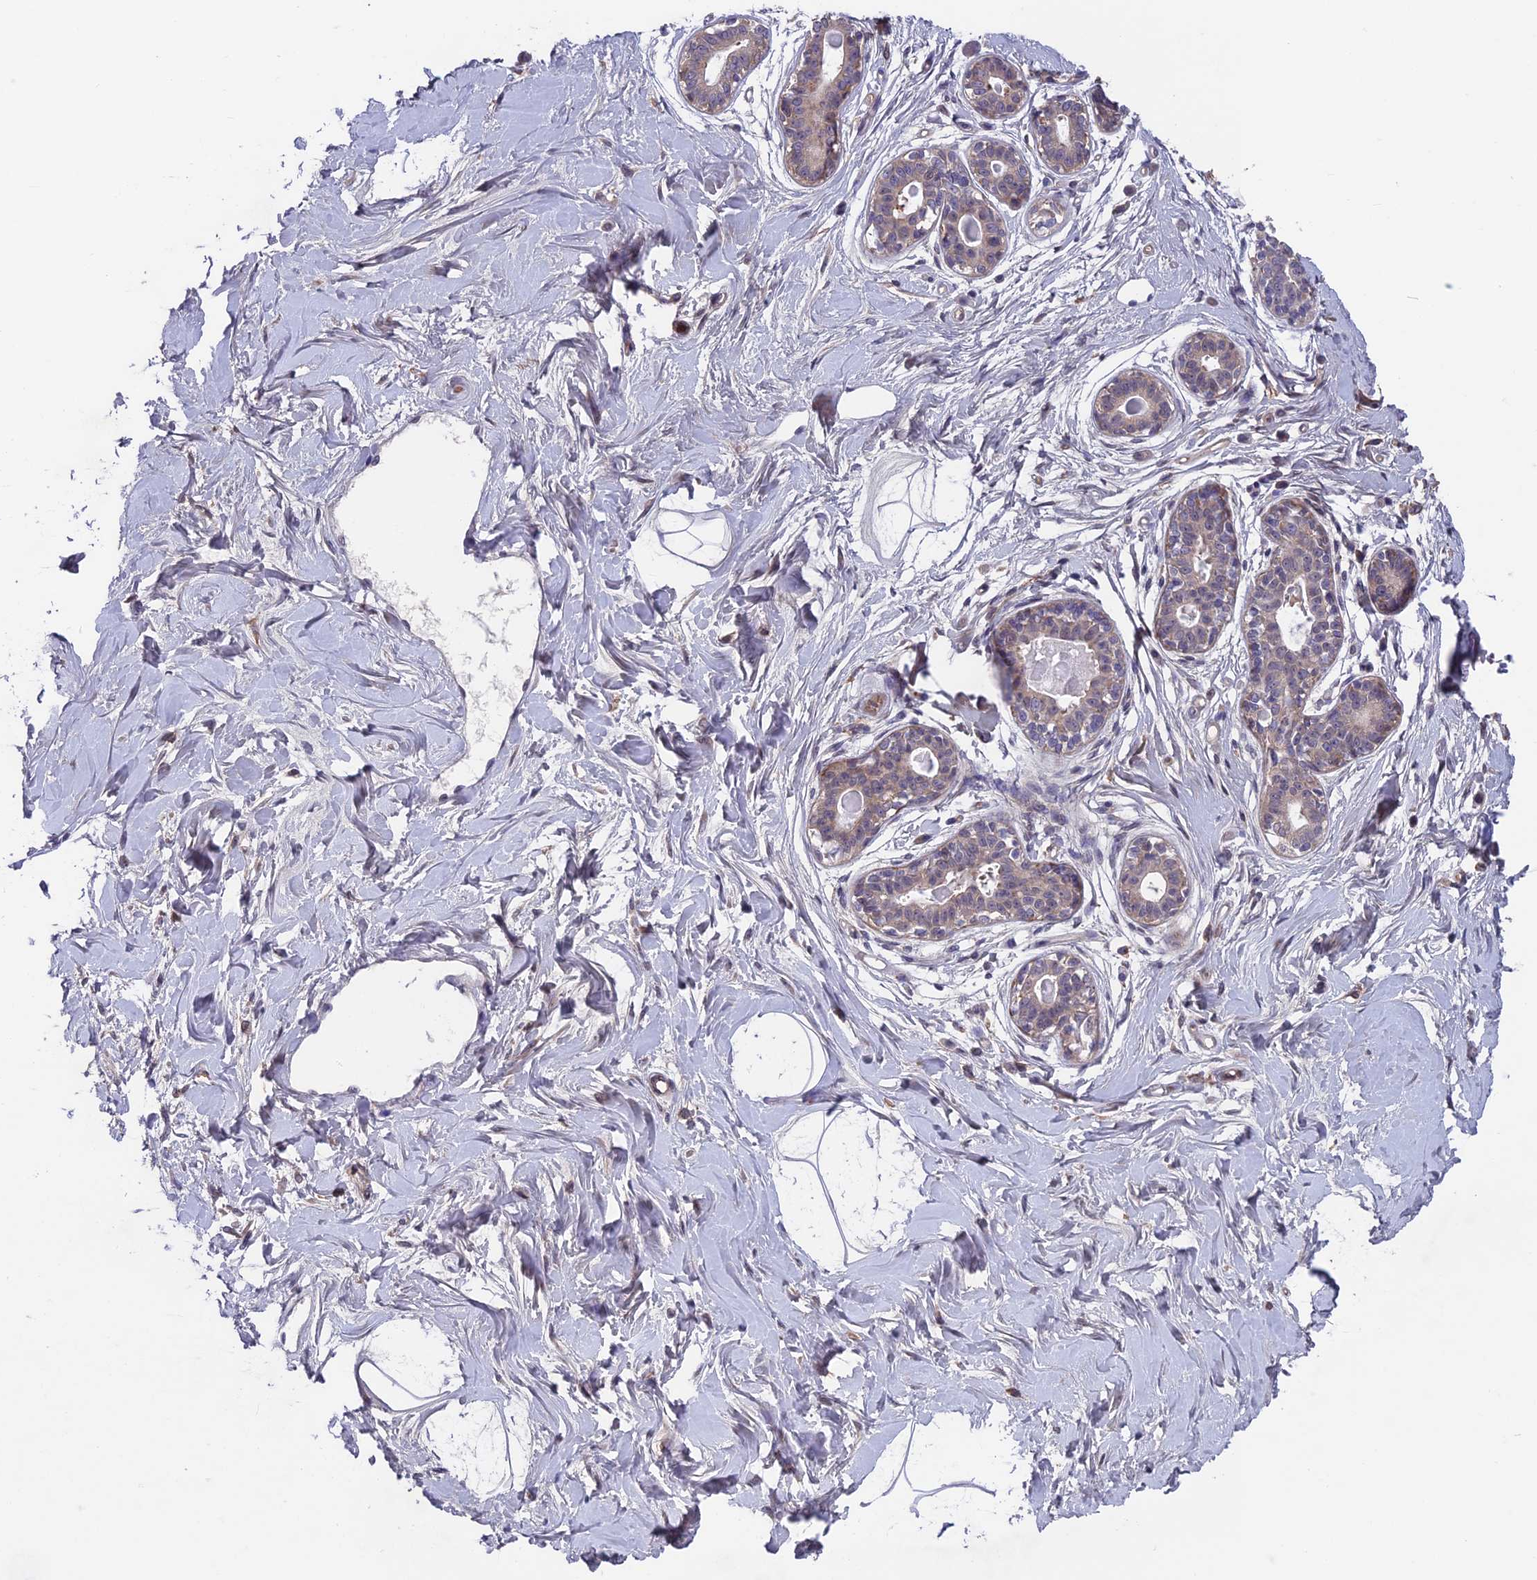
{"staining": {"intensity": "negative", "quantity": "none", "location": "none"}, "tissue": "breast", "cell_type": "Adipocytes", "image_type": "normal", "snomed": [{"axis": "morphology", "description": "Normal tissue, NOS"}, {"axis": "topography", "description": "Breast"}], "caption": "IHC micrograph of benign breast stained for a protein (brown), which exhibits no staining in adipocytes.", "gene": "MAST2", "patient": {"sex": "female", "age": 45}}